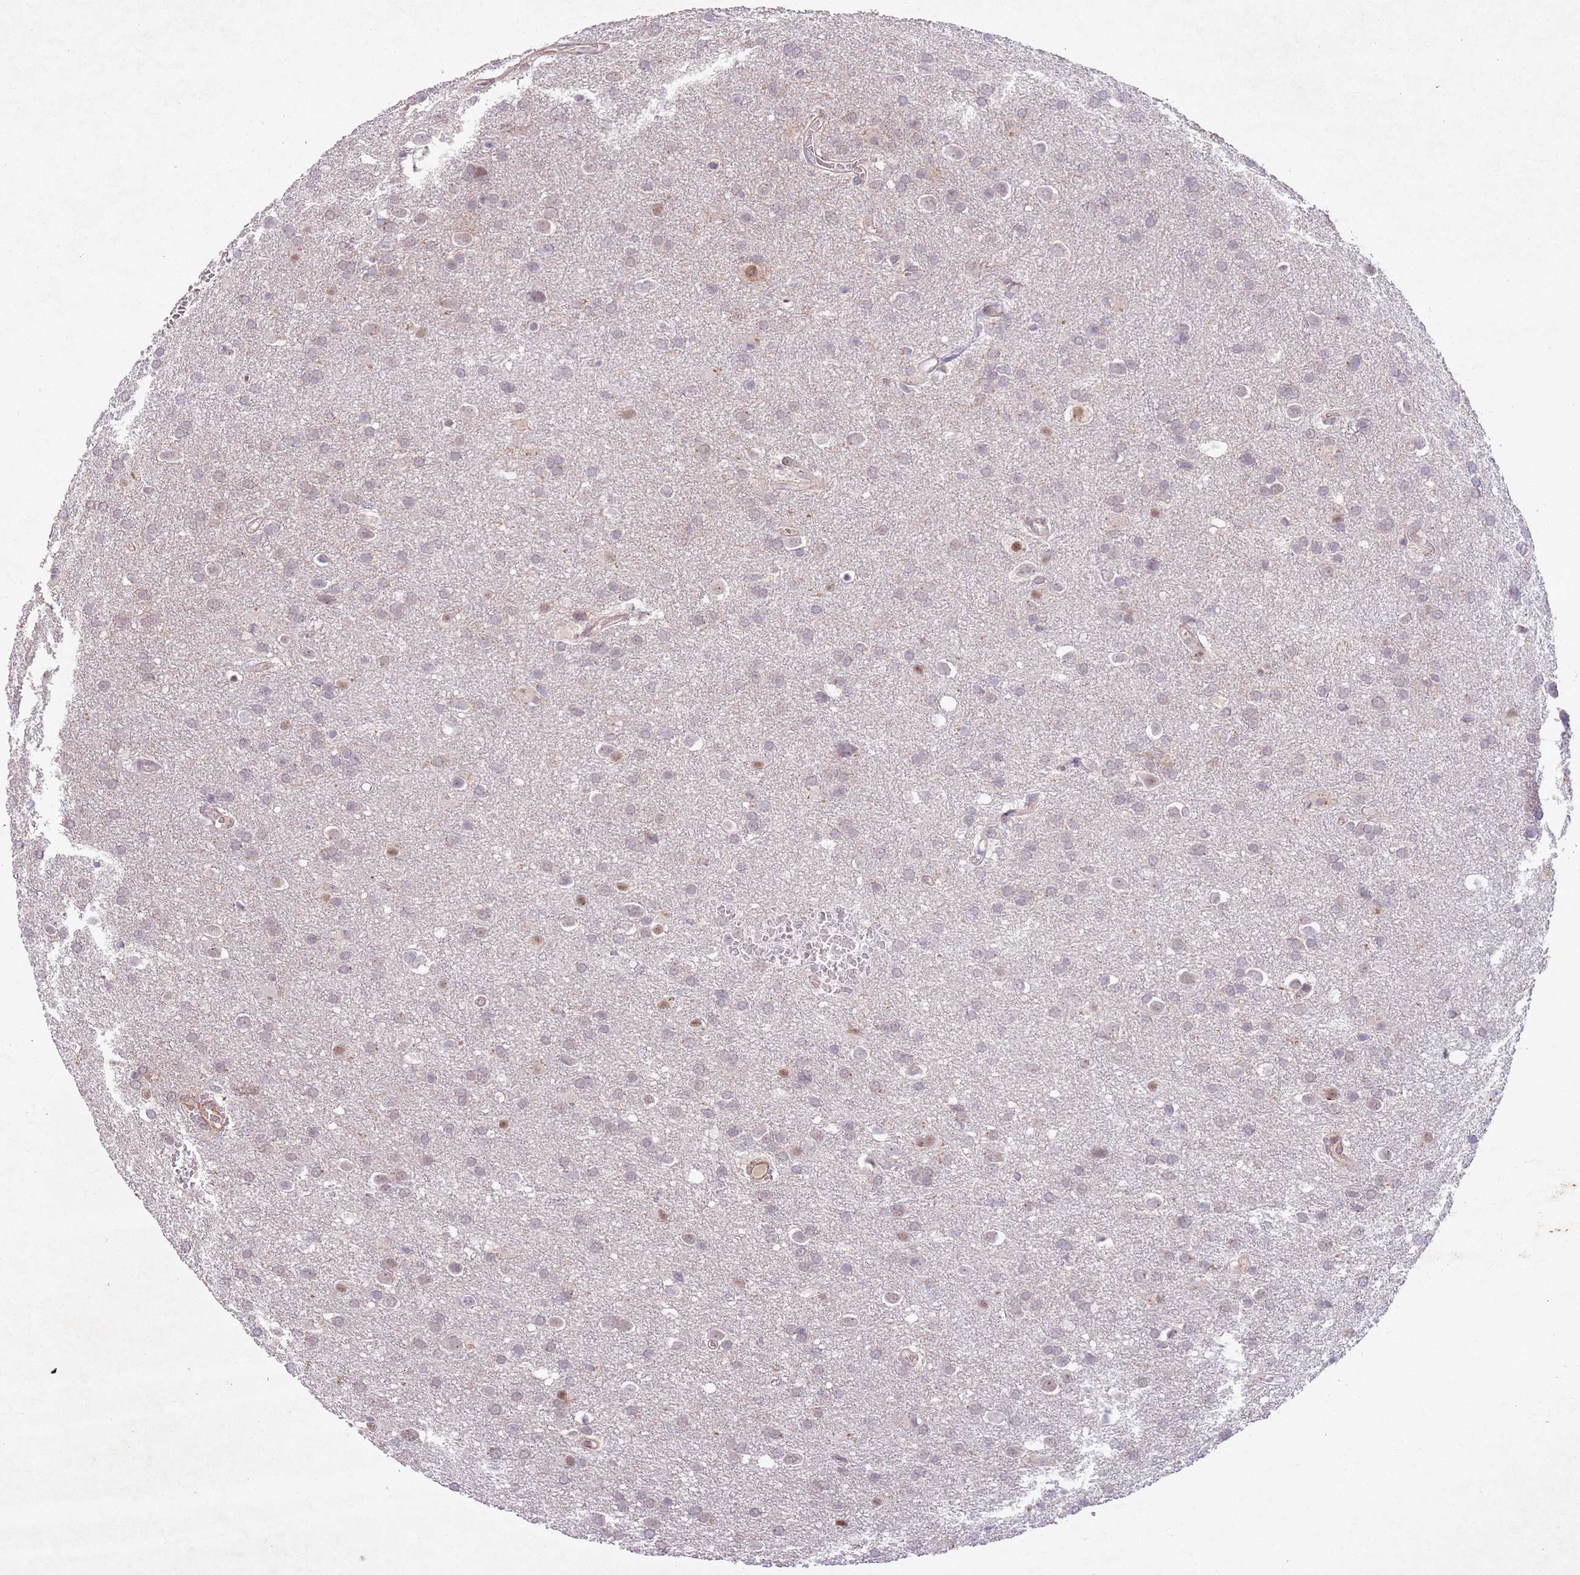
{"staining": {"intensity": "weak", "quantity": "<25%", "location": "nuclear"}, "tissue": "glioma", "cell_type": "Tumor cells", "image_type": "cancer", "snomed": [{"axis": "morphology", "description": "Glioma, malignant, Low grade"}, {"axis": "topography", "description": "Brain"}], "caption": "IHC image of neoplastic tissue: human malignant glioma (low-grade) stained with DAB (3,3'-diaminobenzidine) shows no significant protein staining in tumor cells.", "gene": "CCNI", "patient": {"sex": "female", "age": 32}}